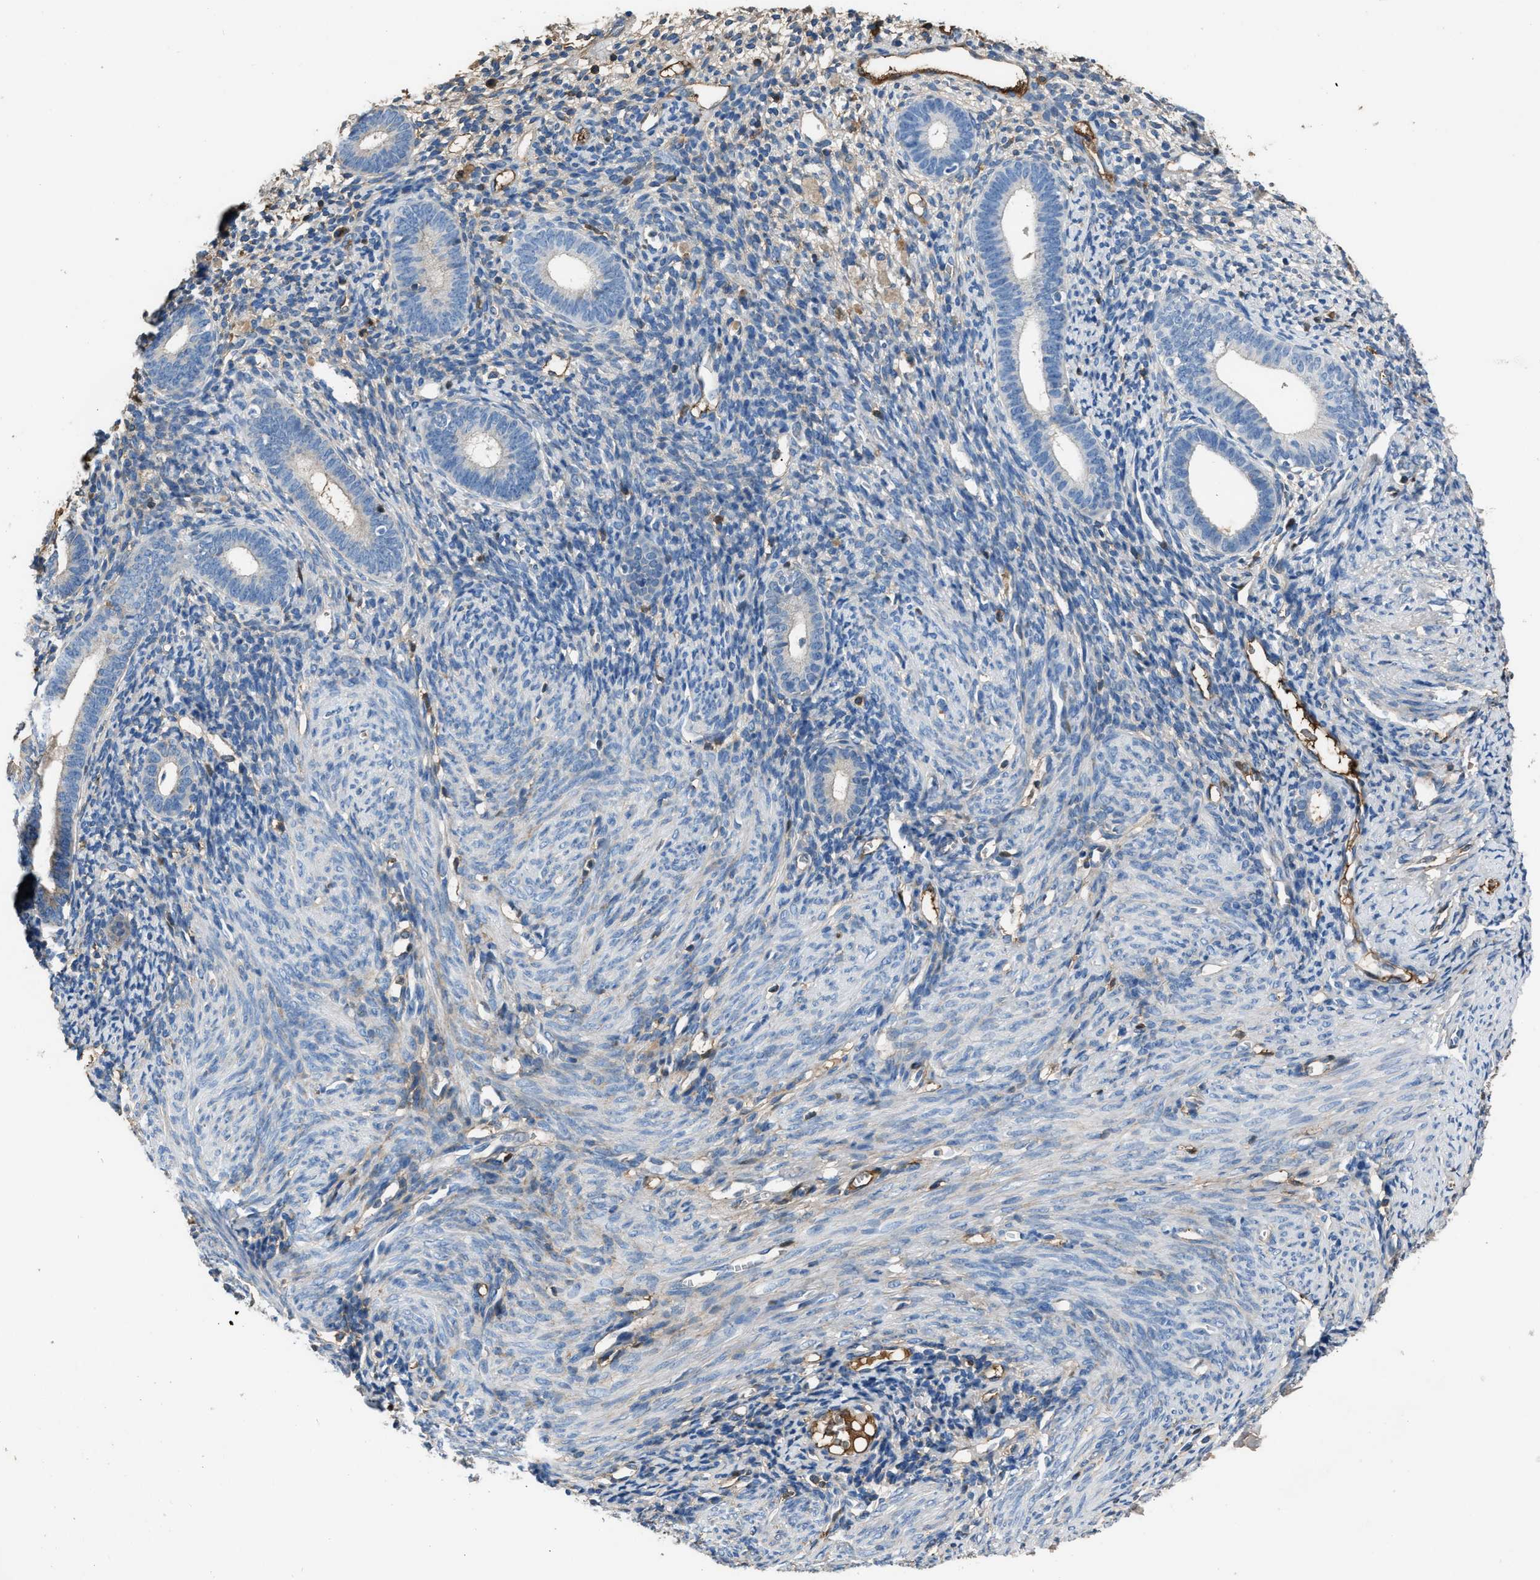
{"staining": {"intensity": "weak", "quantity": "<25%", "location": "cytoplasmic/membranous"}, "tissue": "endometrium", "cell_type": "Cells in endometrial stroma", "image_type": "normal", "snomed": [{"axis": "morphology", "description": "Normal tissue, NOS"}, {"axis": "morphology", "description": "Adenocarcinoma, NOS"}, {"axis": "topography", "description": "Endometrium"}], "caption": "Cells in endometrial stroma are negative for protein expression in normal human endometrium. The staining was performed using DAB (3,3'-diaminobenzidine) to visualize the protein expression in brown, while the nuclei were stained in blue with hematoxylin (Magnification: 20x).", "gene": "STC1", "patient": {"sex": "female", "age": 57}}